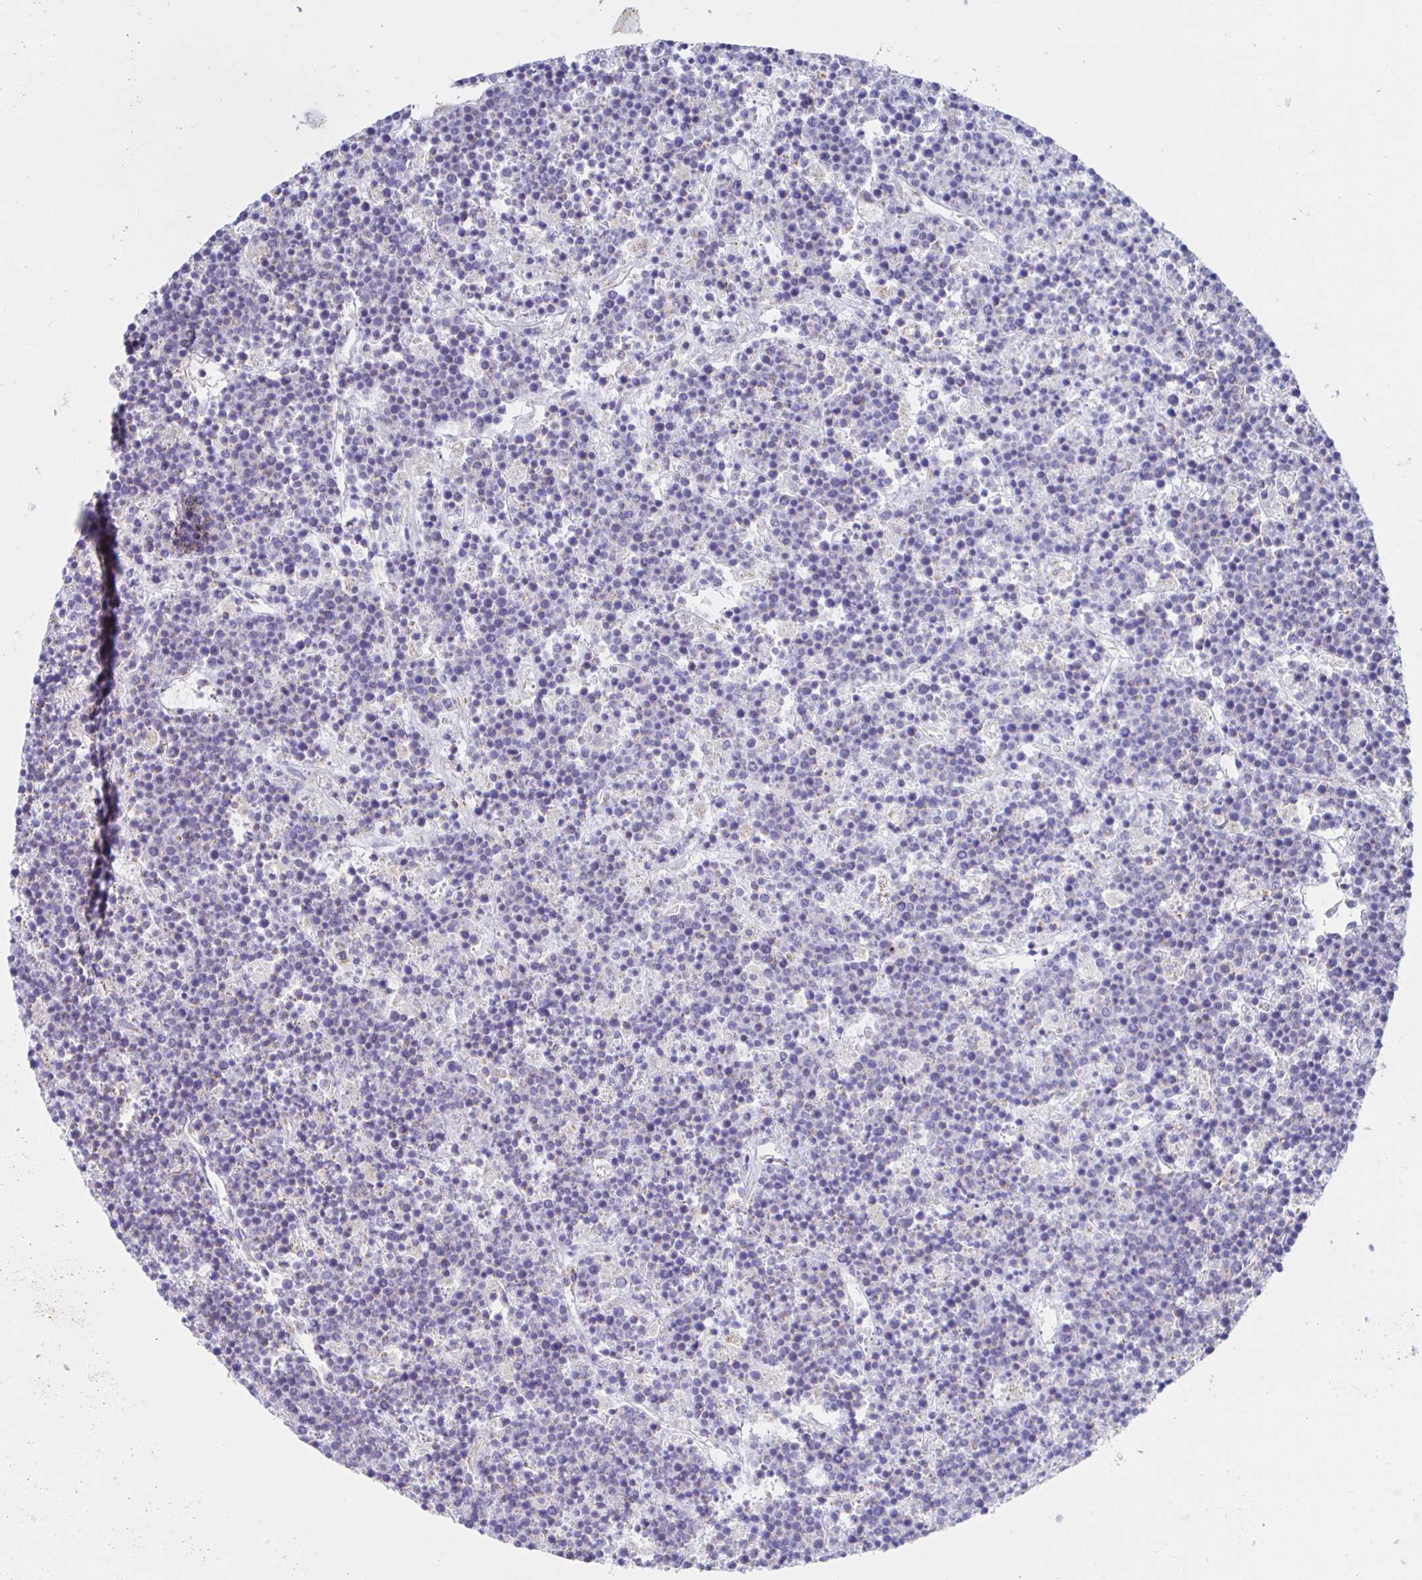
{"staining": {"intensity": "negative", "quantity": "none", "location": "none"}, "tissue": "lymphoma", "cell_type": "Tumor cells", "image_type": "cancer", "snomed": [{"axis": "morphology", "description": "Malignant lymphoma, non-Hodgkin's type, High grade"}, {"axis": "topography", "description": "Ovary"}], "caption": "Tumor cells show no significant protein expression in lymphoma.", "gene": "SYNGR4", "patient": {"sex": "female", "age": 56}}